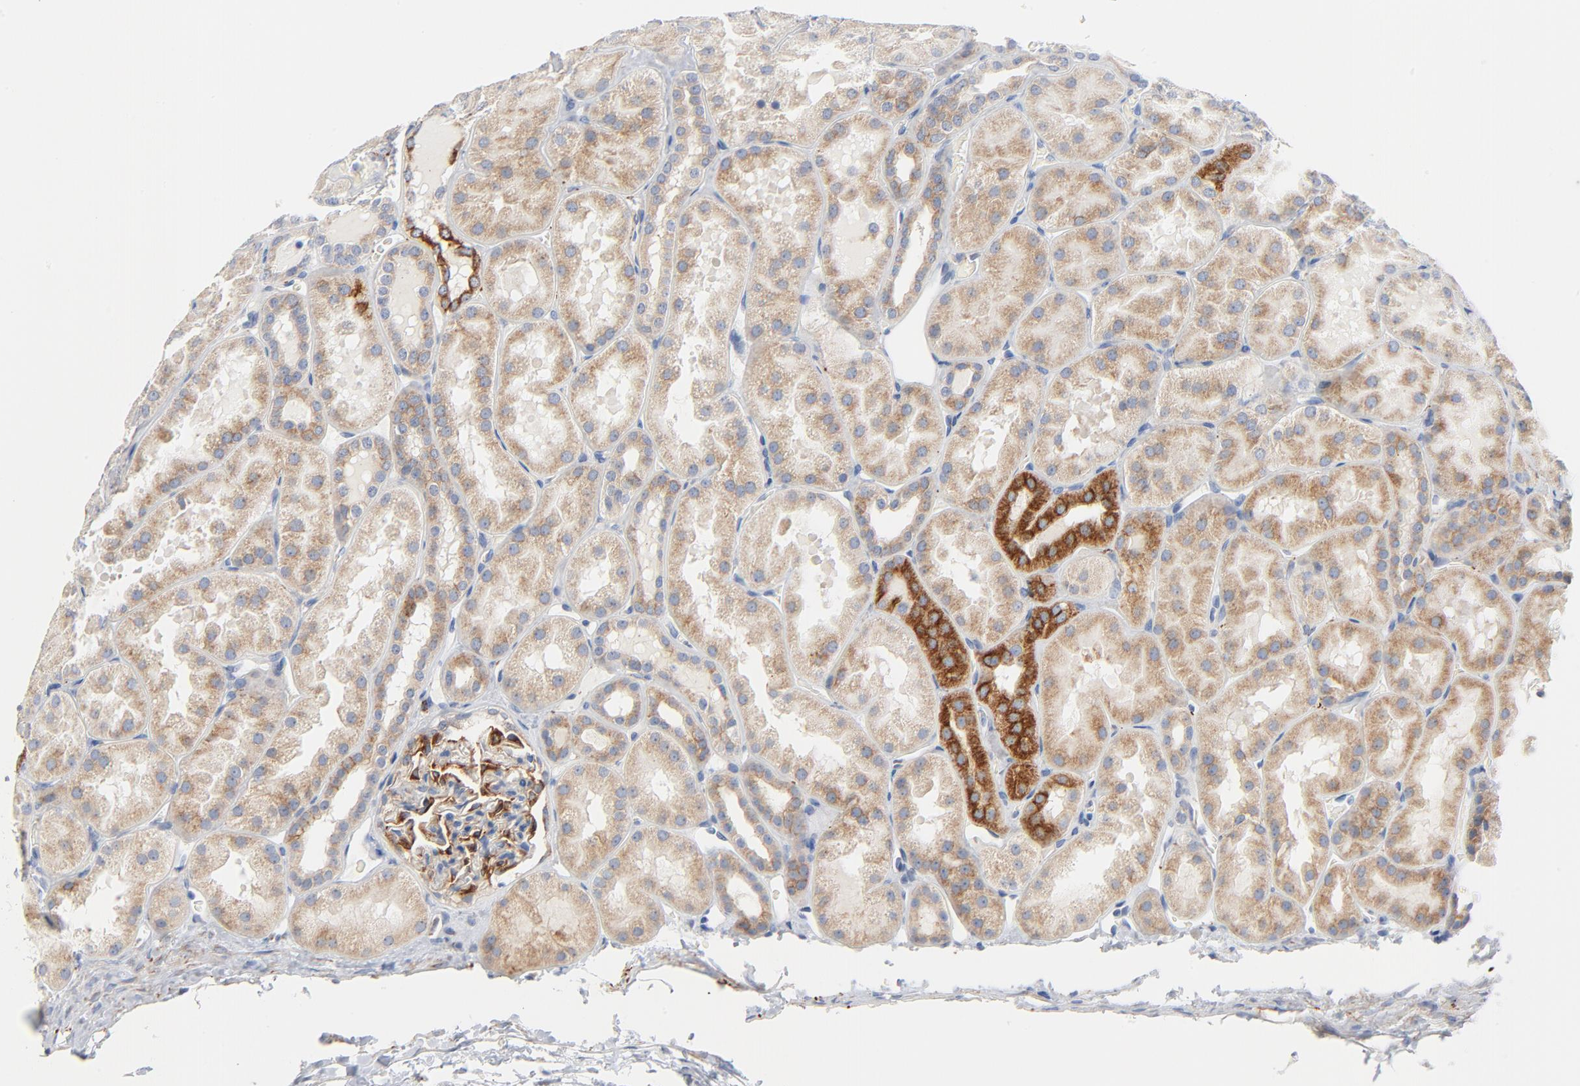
{"staining": {"intensity": "moderate", "quantity": "<25%", "location": "cytoplasmic/membranous"}, "tissue": "kidney", "cell_type": "Cells in glomeruli", "image_type": "normal", "snomed": [{"axis": "morphology", "description": "Normal tissue, NOS"}, {"axis": "topography", "description": "Kidney"}], "caption": "This micrograph displays immunohistochemistry staining of normal kidney, with low moderate cytoplasmic/membranous expression in approximately <25% of cells in glomeruli.", "gene": "IFT43", "patient": {"sex": "male", "age": 28}}